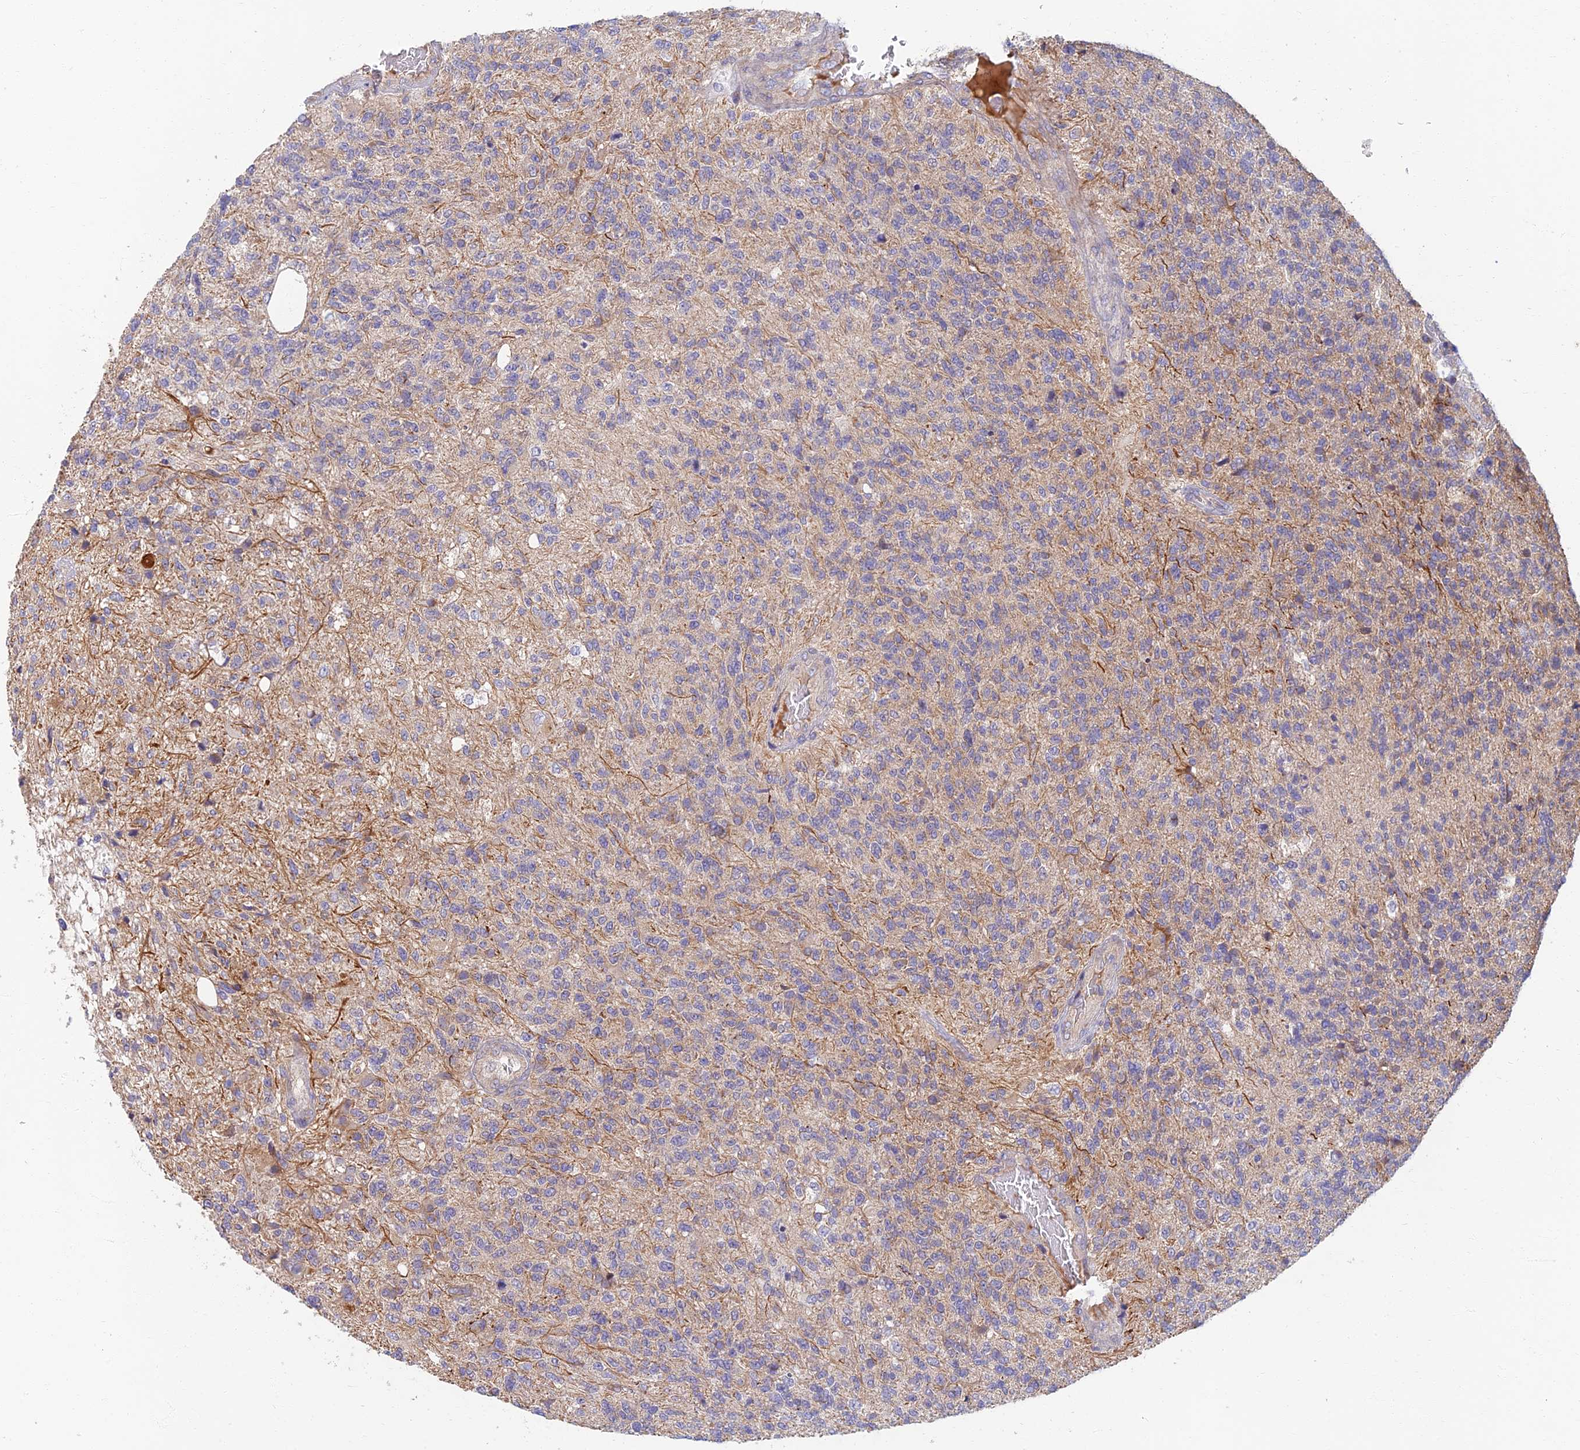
{"staining": {"intensity": "negative", "quantity": "none", "location": "none"}, "tissue": "glioma", "cell_type": "Tumor cells", "image_type": "cancer", "snomed": [{"axis": "morphology", "description": "Glioma, malignant, High grade"}, {"axis": "topography", "description": "Brain"}], "caption": "An immunohistochemistry (IHC) image of glioma is shown. There is no staining in tumor cells of glioma.", "gene": "SOGA1", "patient": {"sex": "male", "age": 56}}